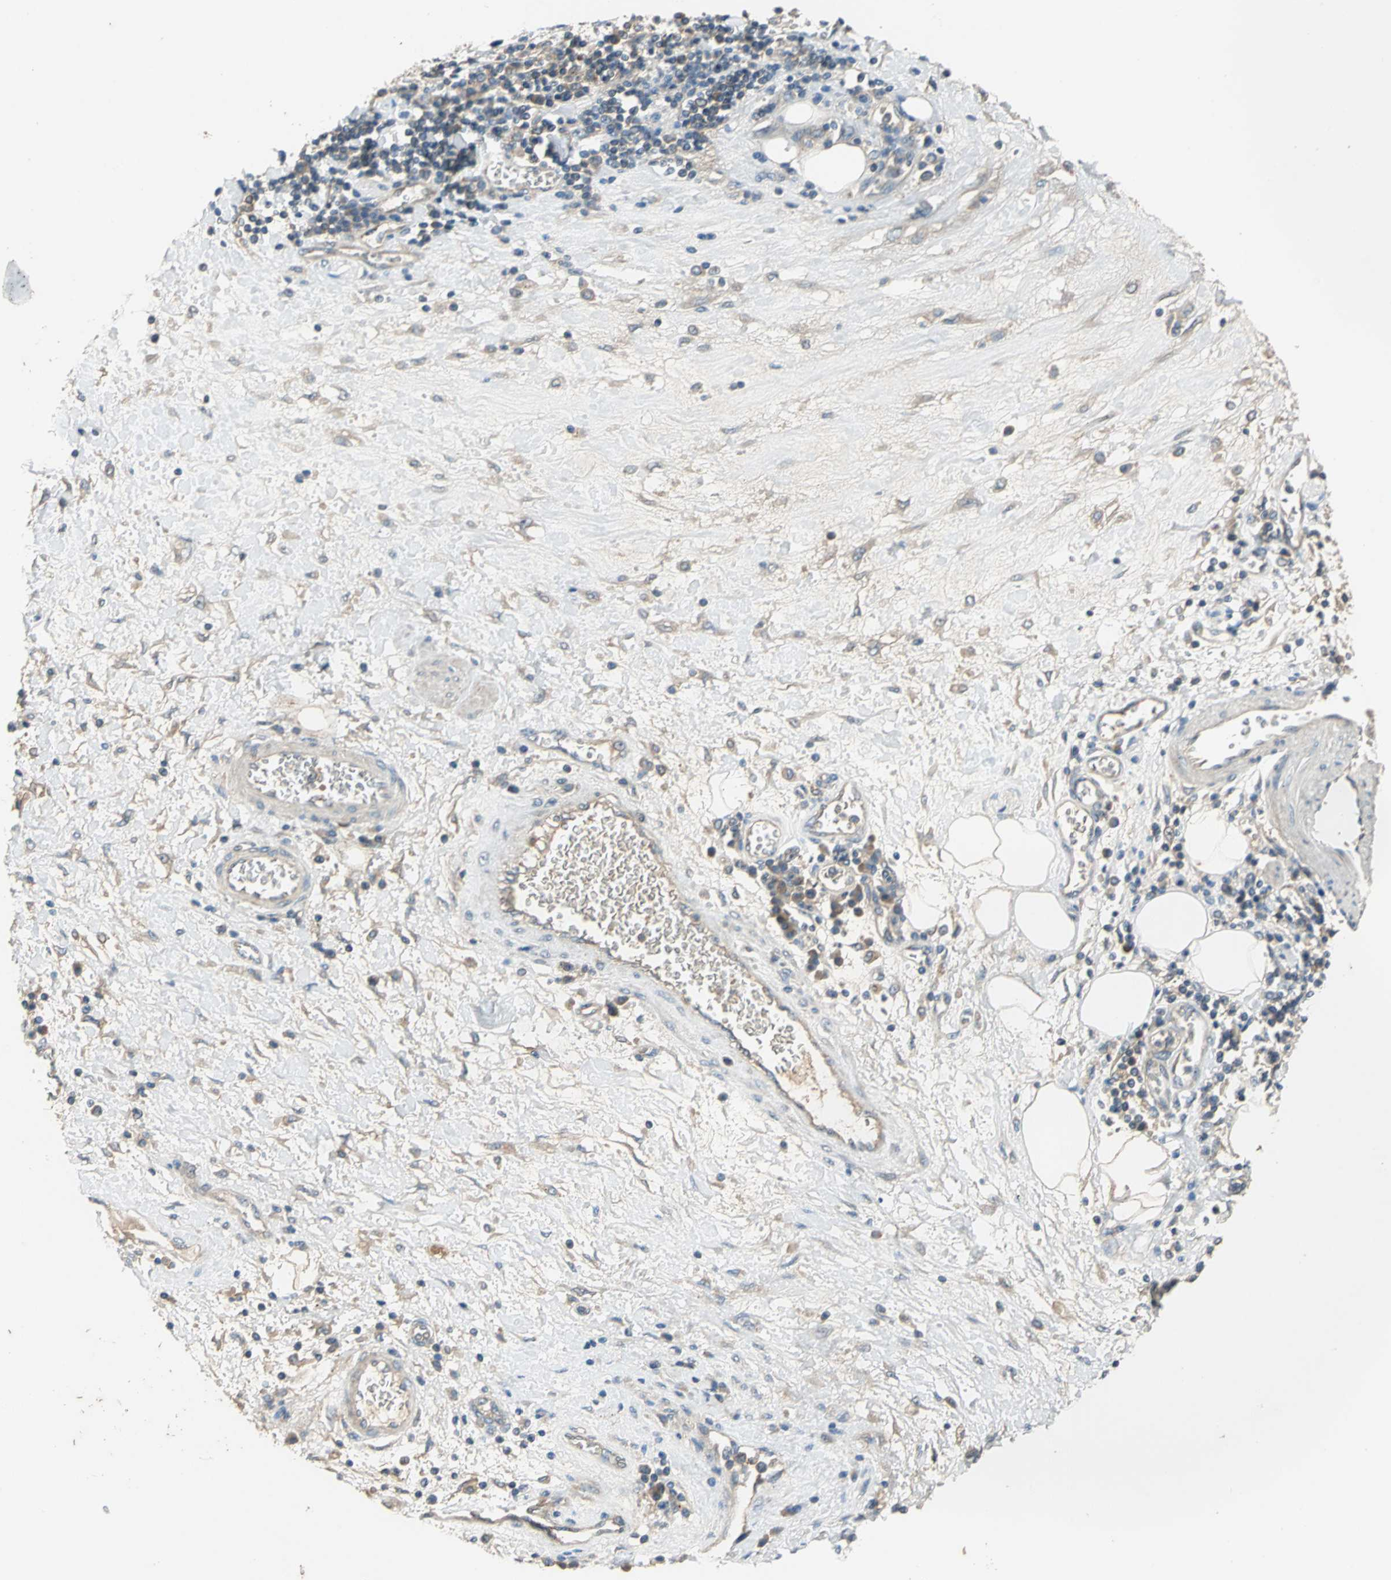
{"staining": {"intensity": "weak", "quantity": "25%-75%", "location": "cytoplasmic/membranous"}, "tissue": "stomach cancer", "cell_type": "Tumor cells", "image_type": "cancer", "snomed": [{"axis": "morphology", "description": "Normal tissue, NOS"}, {"axis": "morphology", "description": "Adenocarcinoma, NOS"}, {"axis": "topography", "description": "Stomach, upper"}, {"axis": "topography", "description": "Stomach"}], "caption": "Immunohistochemical staining of adenocarcinoma (stomach) shows low levels of weak cytoplasmic/membranous staining in about 25%-75% of tumor cells.", "gene": "EMCN", "patient": {"sex": "male", "age": 59}}